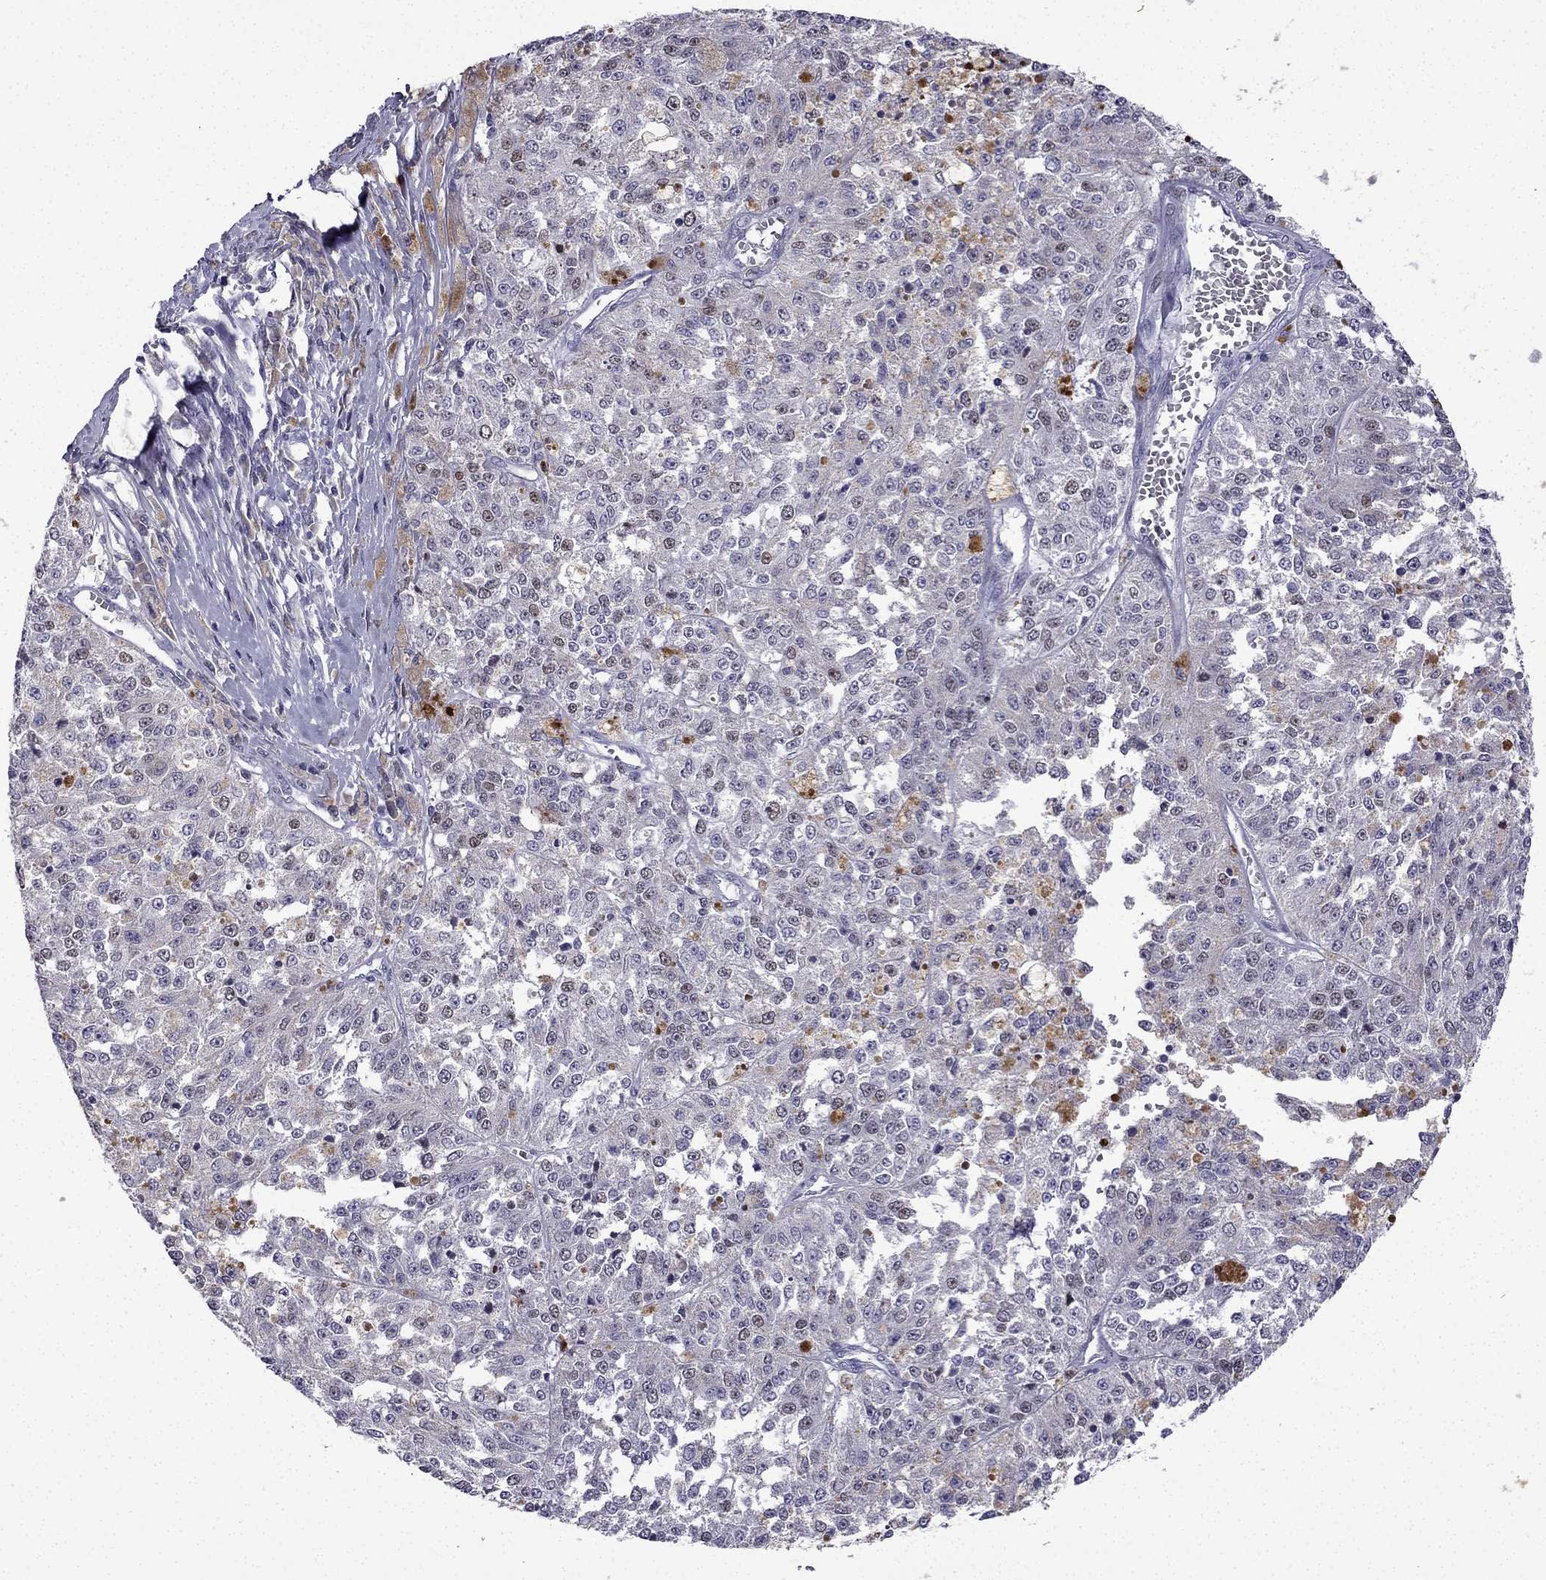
{"staining": {"intensity": "negative", "quantity": "none", "location": "none"}, "tissue": "melanoma", "cell_type": "Tumor cells", "image_type": "cancer", "snomed": [{"axis": "morphology", "description": "Malignant melanoma, Metastatic site"}, {"axis": "topography", "description": "Lymph node"}], "caption": "An image of malignant melanoma (metastatic site) stained for a protein reveals no brown staining in tumor cells.", "gene": "UHRF1", "patient": {"sex": "female", "age": 64}}